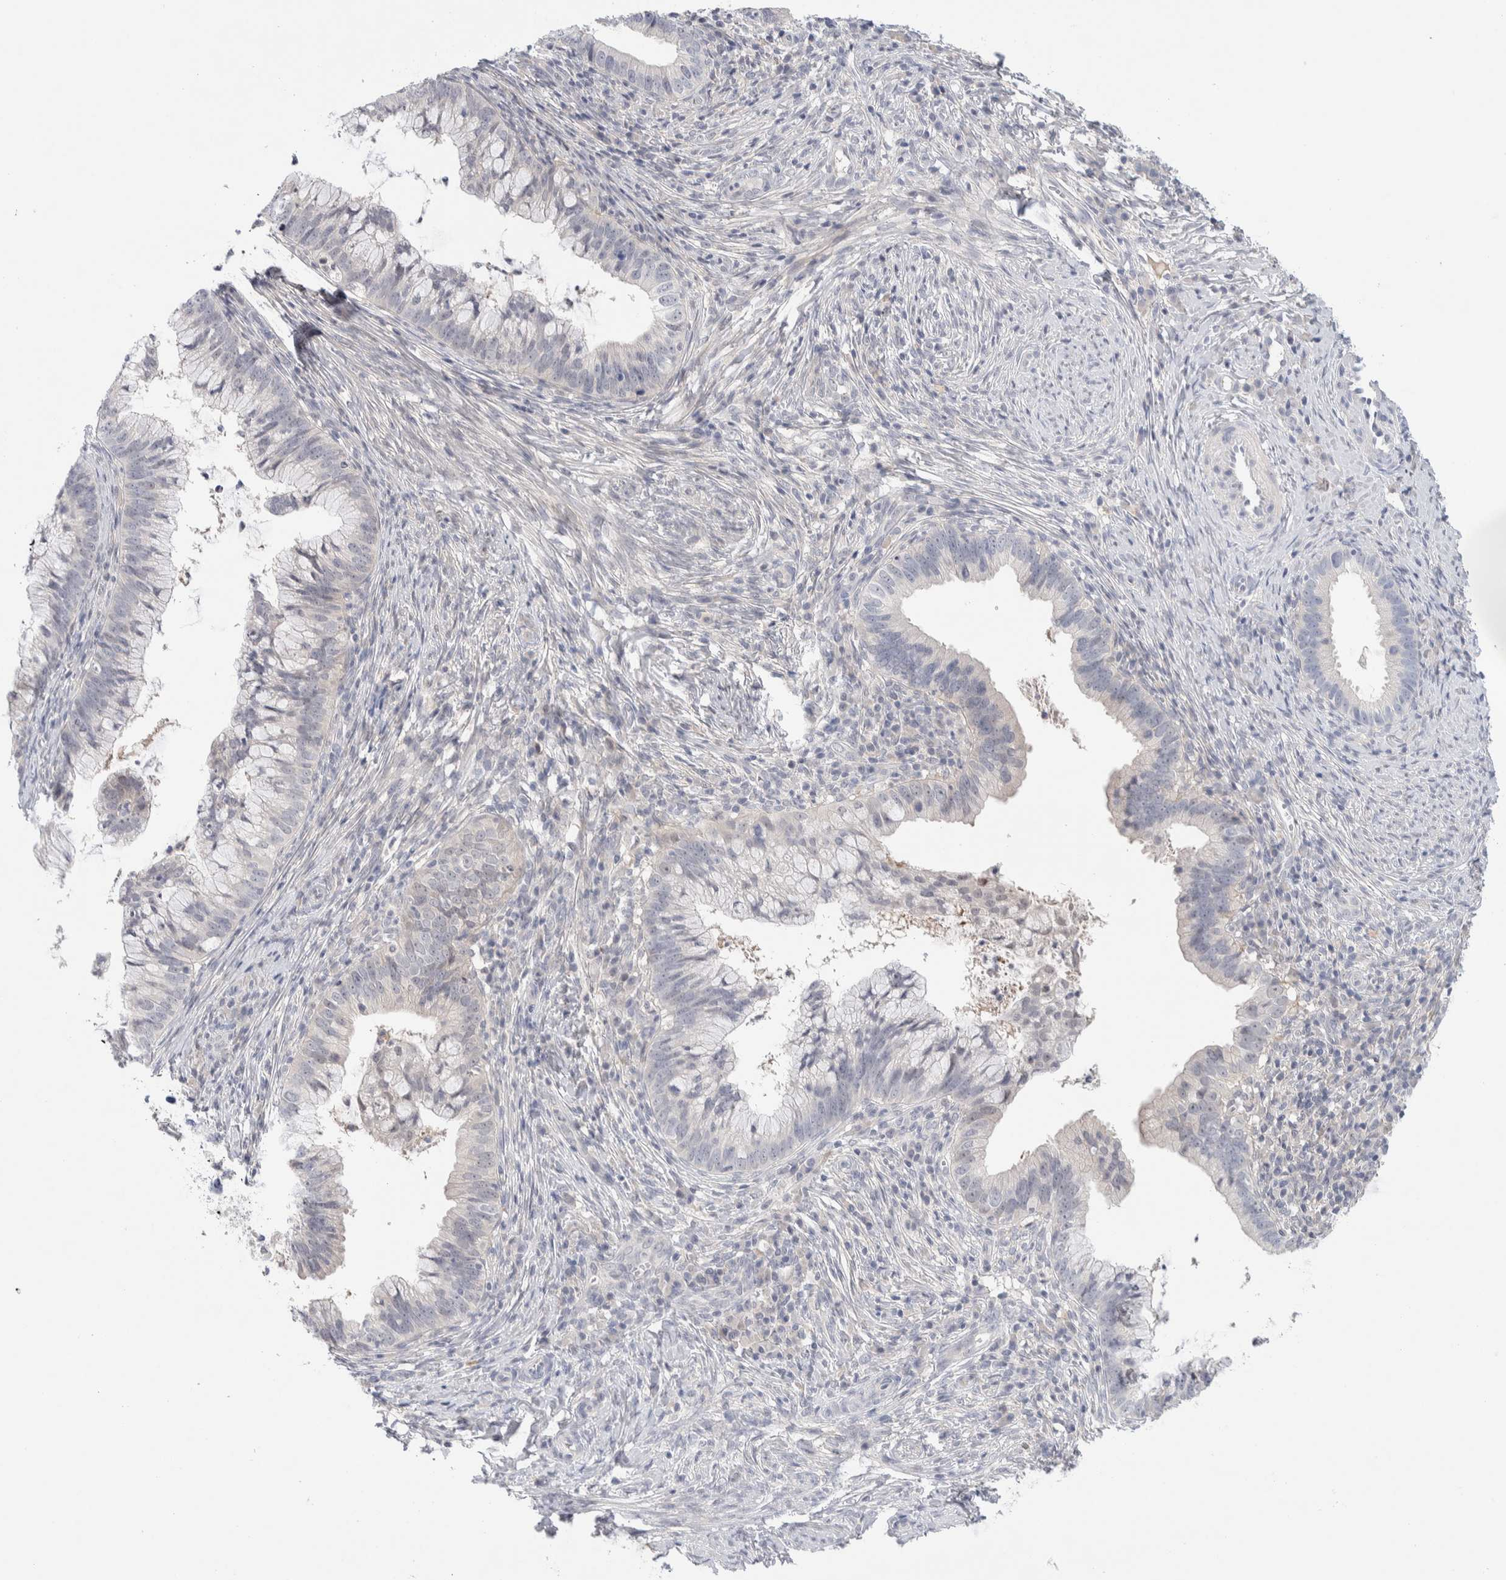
{"staining": {"intensity": "negative", "quantity": "none", "location": "none"}, "tissue": "cervical cancer", "cell_type": "Tumor cells", "image_type": "cancer", "snomed": [{"axis": "morphology", "description": "Adenocarcinoma, NOS"}, {"axis": "topography", "description": "Cervix"}], "caption": "Immunohistochemistry image of neoplastic tissue: cervical cancer (adenocarcinoma) stained with DAB exhibits no significant protein positivity in tumor cells.", "gene": "DNAJB6", "patient": {"sex": "female", "age": 36}}